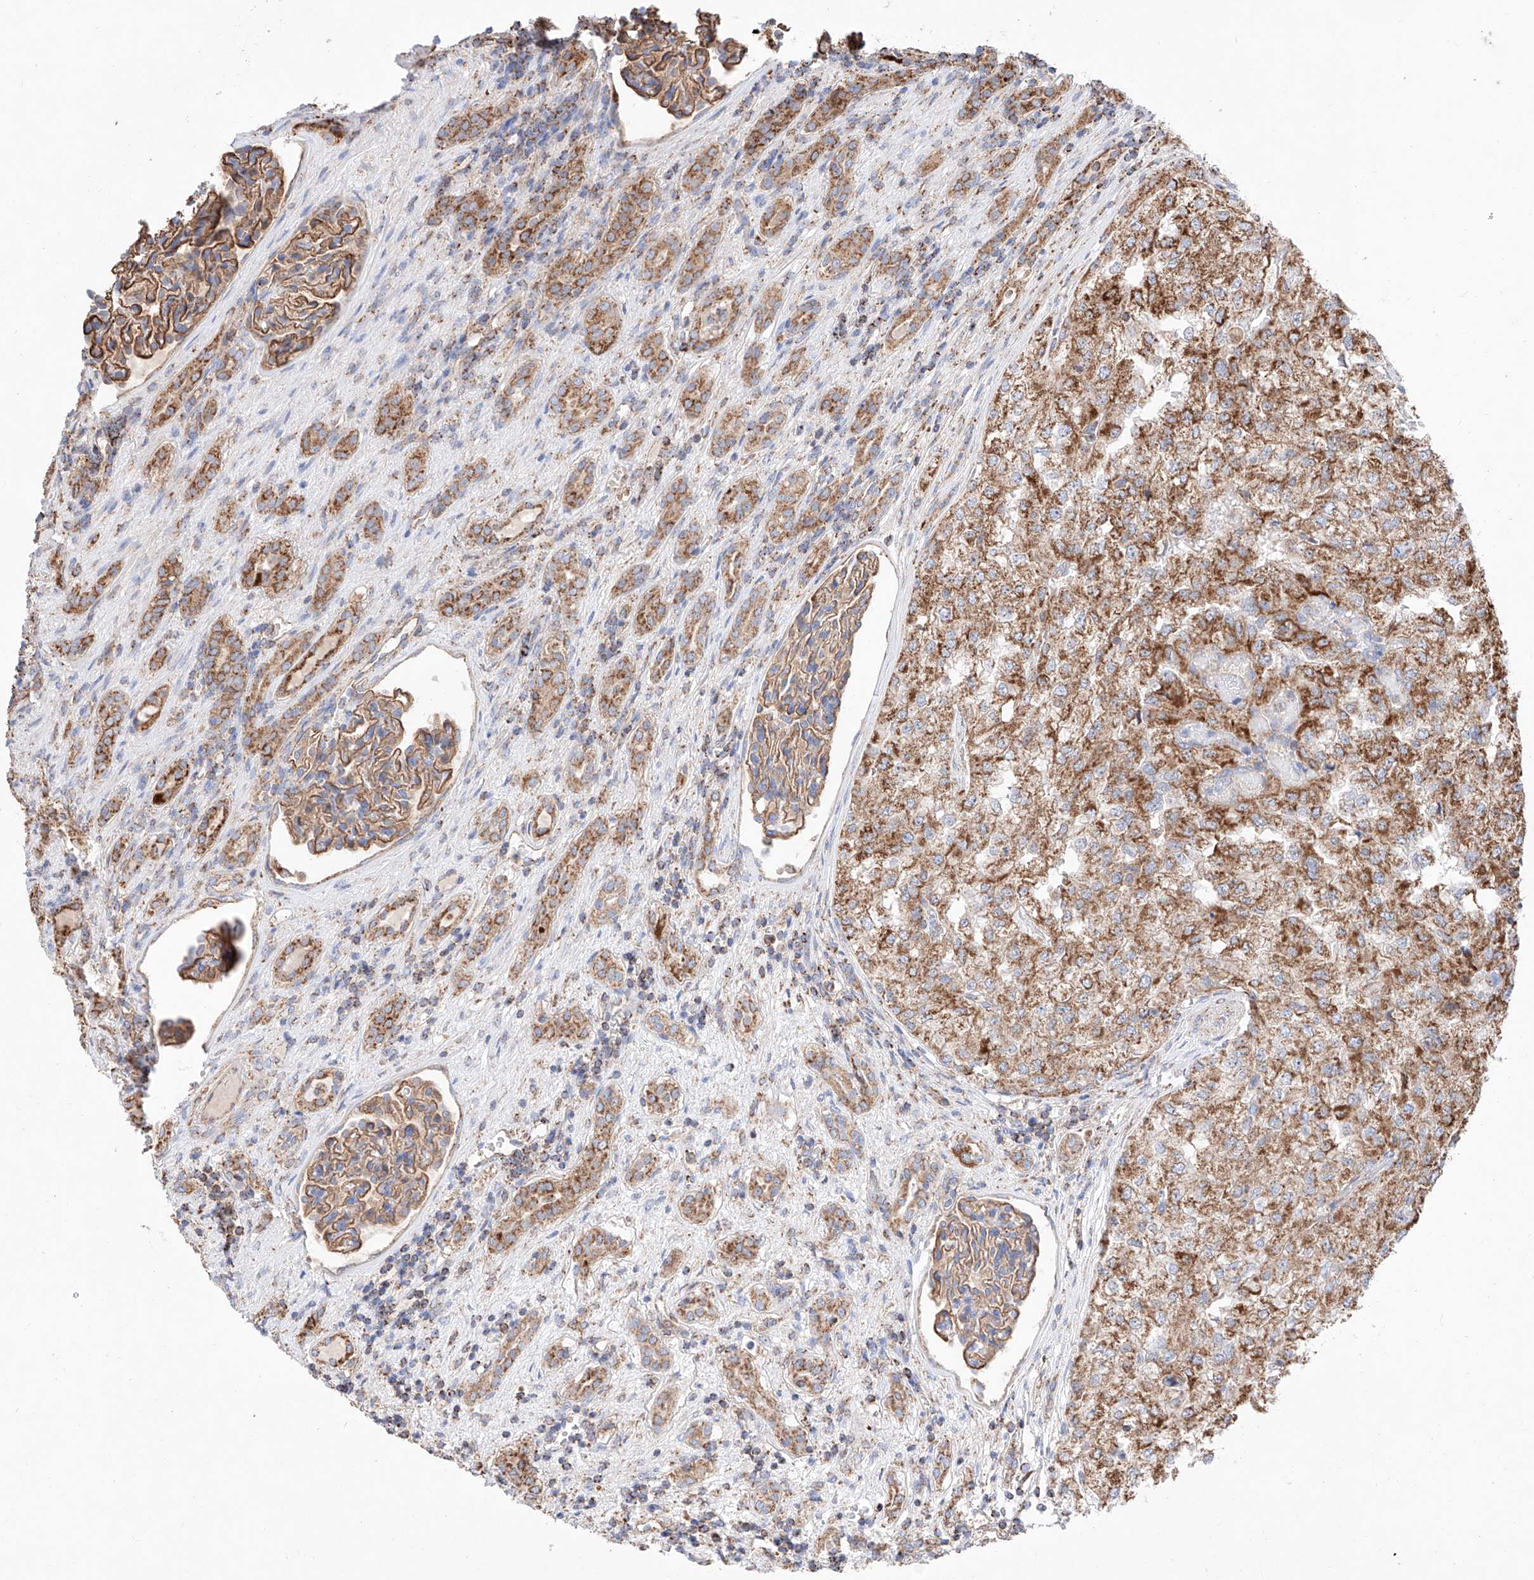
{"staining": {"intensity": "moderate", "quantity": ">75%", "location": "cytoplasmic/membranous"}, "tissue": "renal cancer", "cell_type": "Tumor cells", "image_type": "cancer", "snomed": [{"axis": "morphology", "description": "Adenocarcinoma, NOS"}, {"axis": "topography", "description": "Kidney"}], "caption": "Immunohistochemical staining of human renal cancer (adenocarcinoma) displays medium levels of moderate cytoplasmic/membranous protein positivity in about >75% of tumor cells.", "gene": "KTI12", "patient": {"sex": "female", "age": 54}}